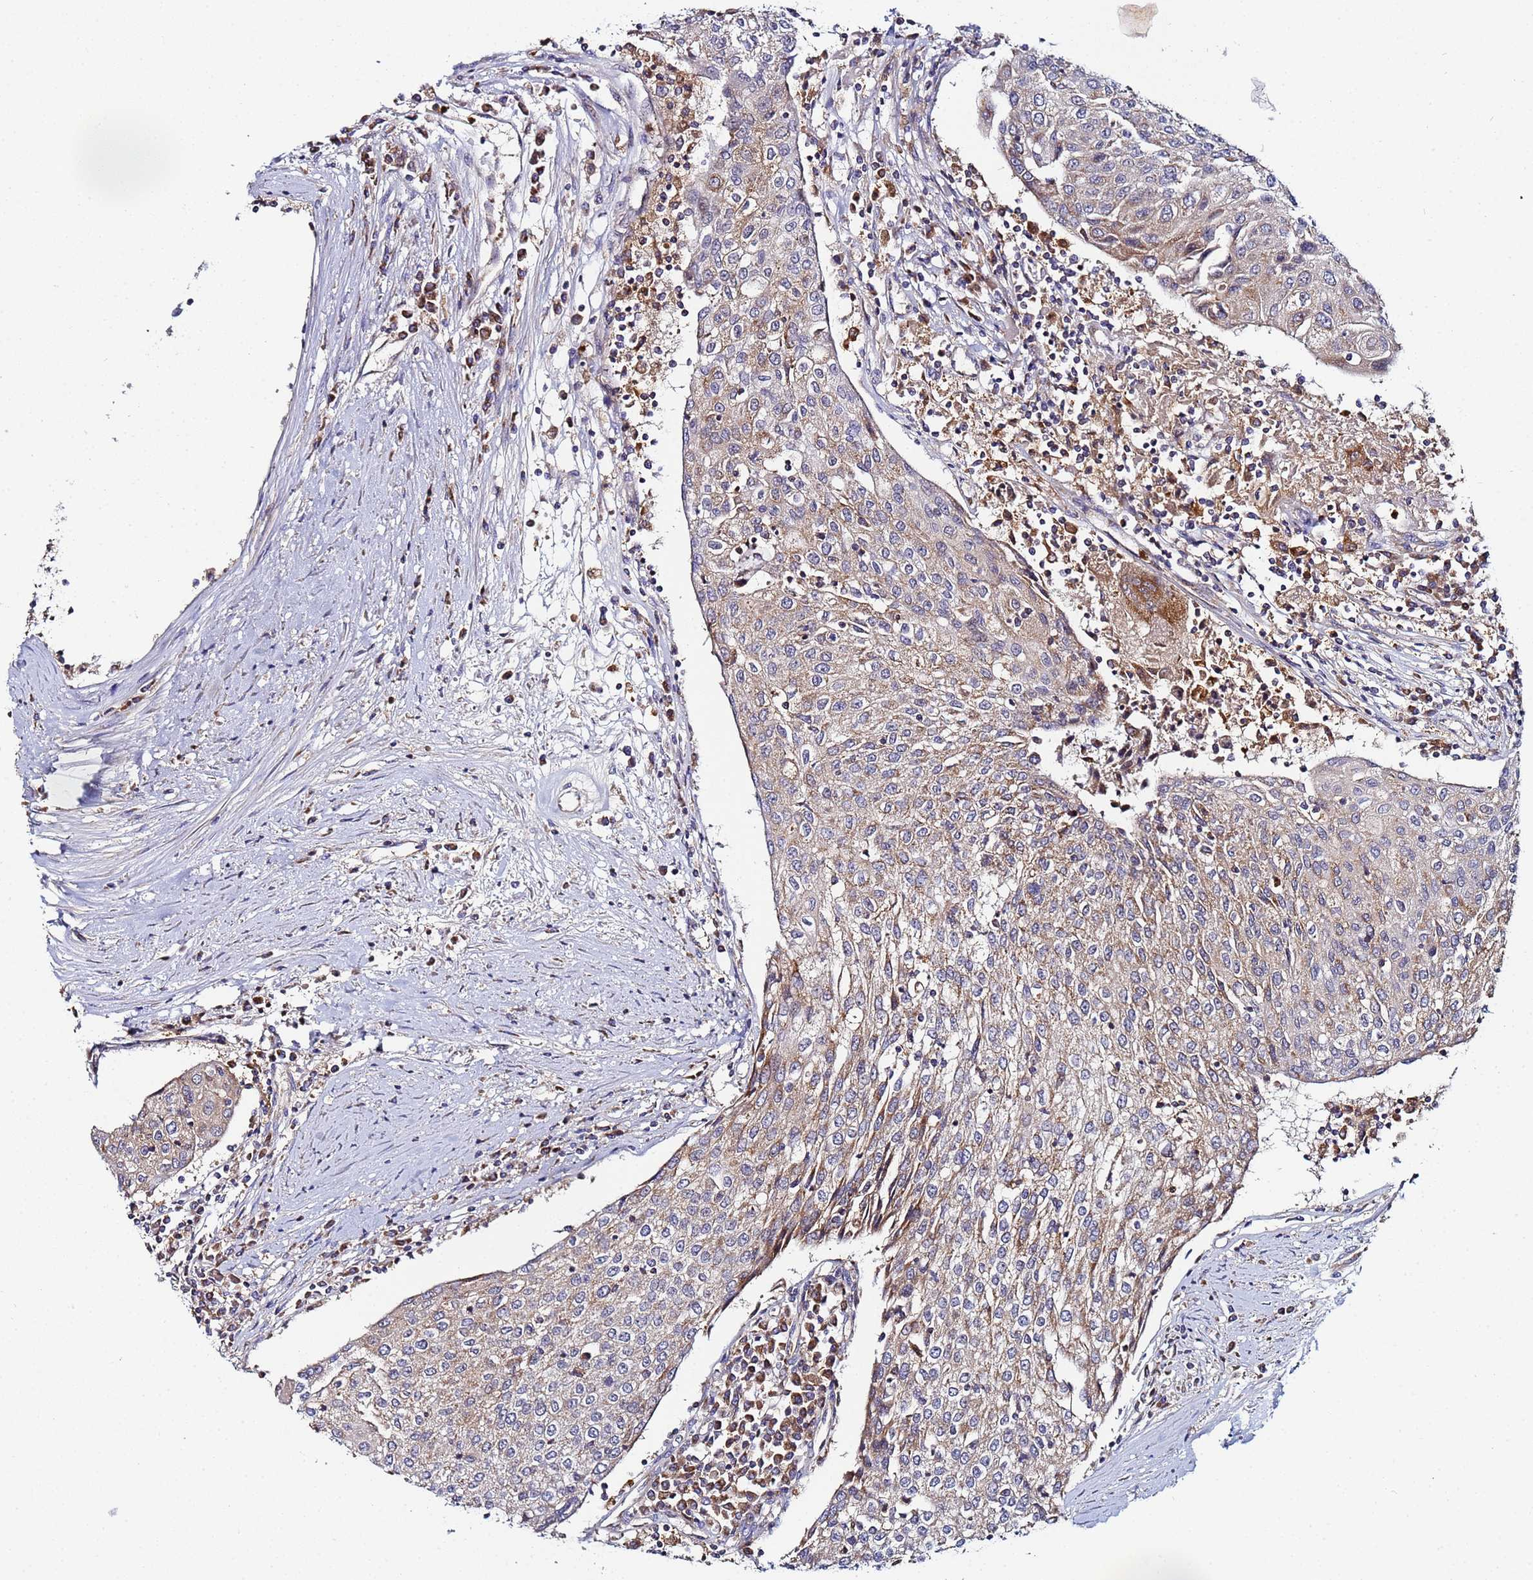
{"staining": {"intensity": "weak", "quantity": ">75%", "location": "cytoplasmic/membranous"}, "tissue": "urothelial cancer", "cell_type": "Tumor cells", "image_type": "cancer", "snomed": [{"axis": "morphology", "description": "Urothelial carcinoma, High grade"}, {"axis": "topography", "description": "Urinary bladder"}], "caption": "Human urothelial carcinoma (high-grade) stained for a protein (brown) displays weak cytoplasmic/membranous positive expression in about >75% of tumor cells.", "gene": "CCDC127", "patient": {"sex": "female", "age": 85}}